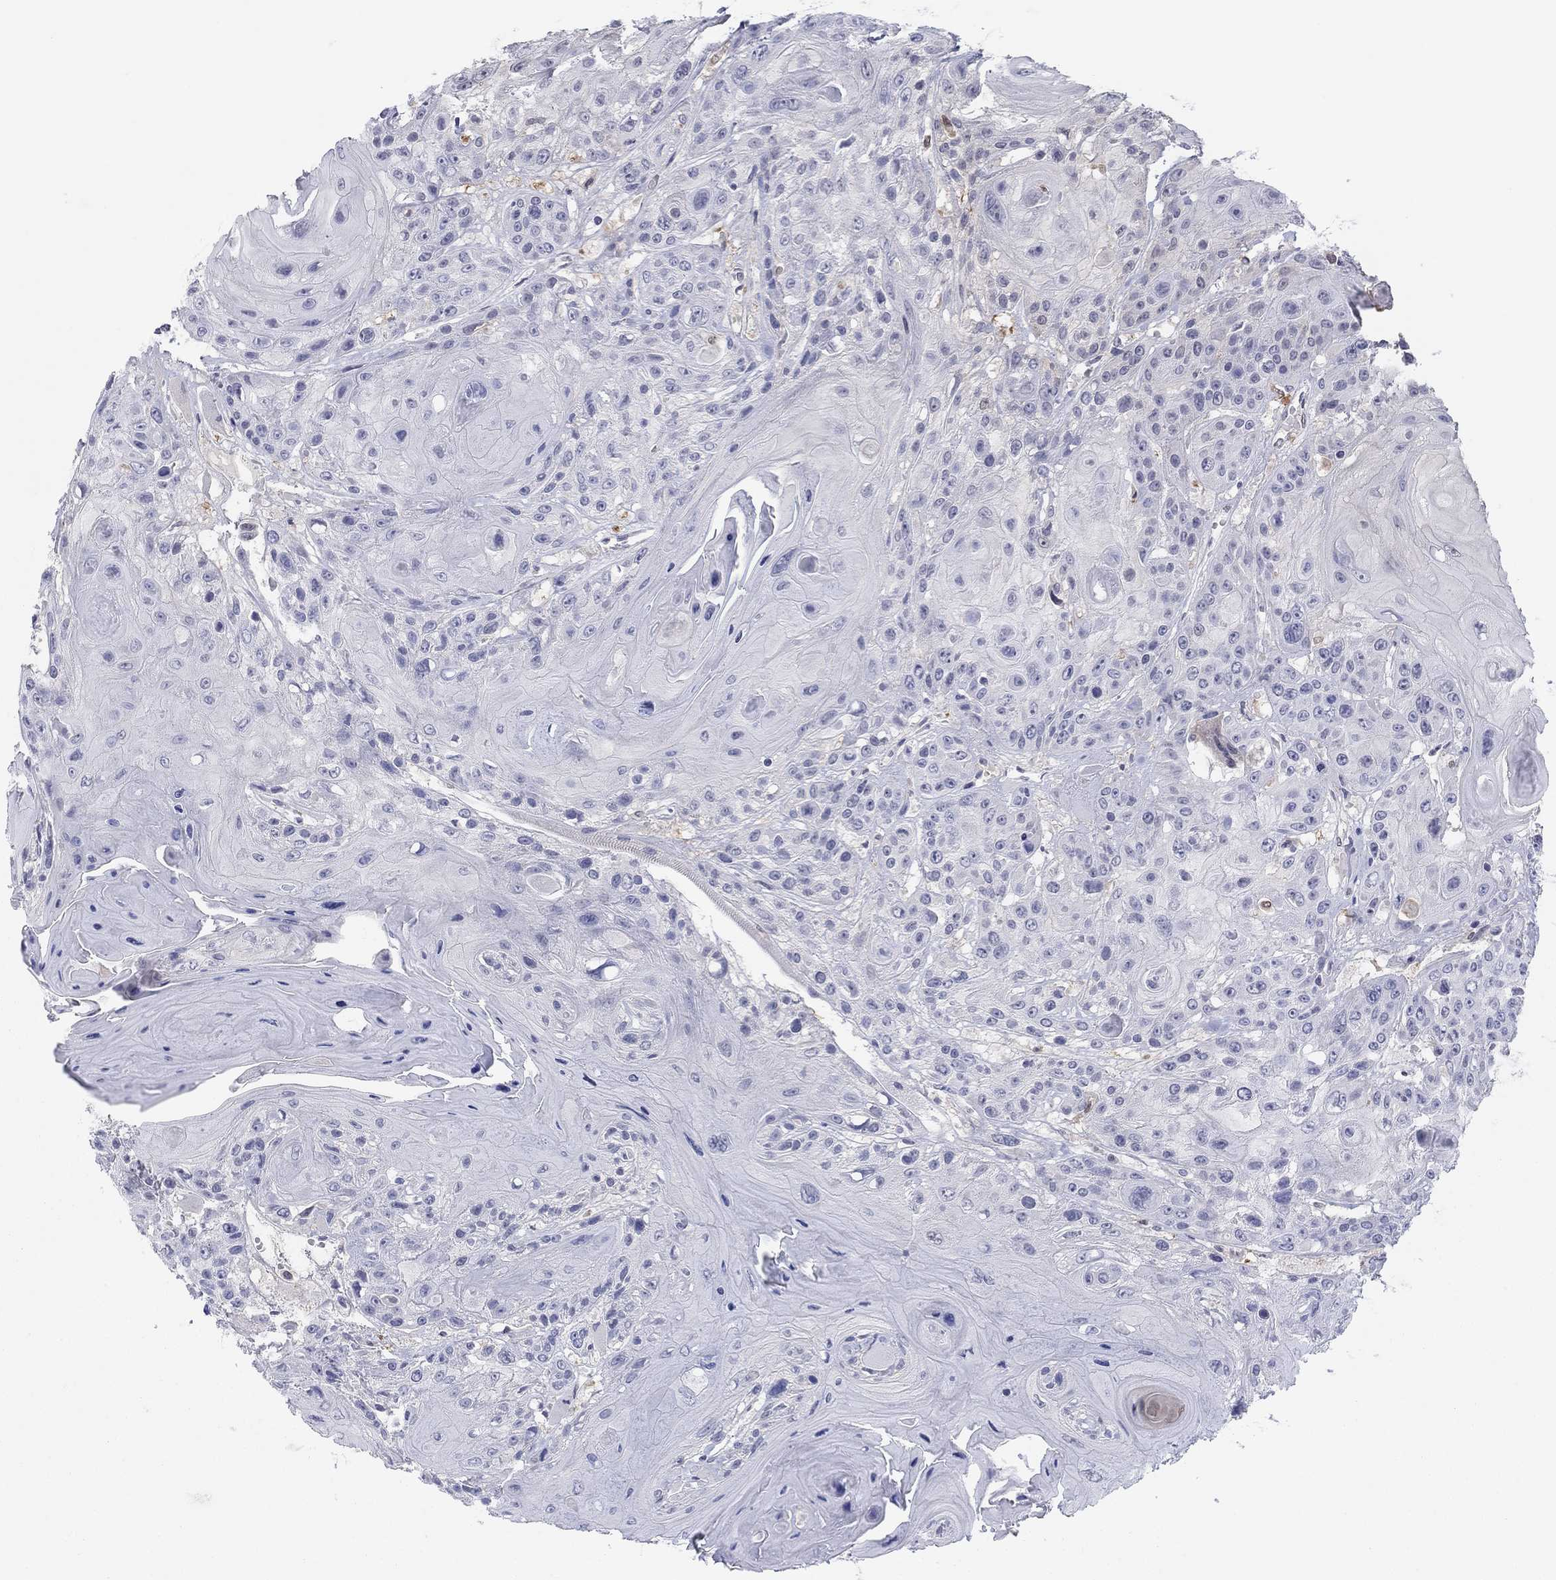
{"staining": {"intensity": "negative", "quantity": "none", "location": "none"}, "tissue": "head and neck cancer", "cell_type": "Tumor cells", "image_type": "cancer", "snomed": [{"axis": "morphology", "description": "Squamous cell carcinoma, NOS"}, {"axis": "topography", "description": "Head-Neck"}], "caption": "This is an immunohistochemistry (IHC) micrograph of squamous cell carcinoma (head and neck). There is no staining in tumor cells.", "gene": "PDXK", "patient": {"sex": "female", "age": 59}}